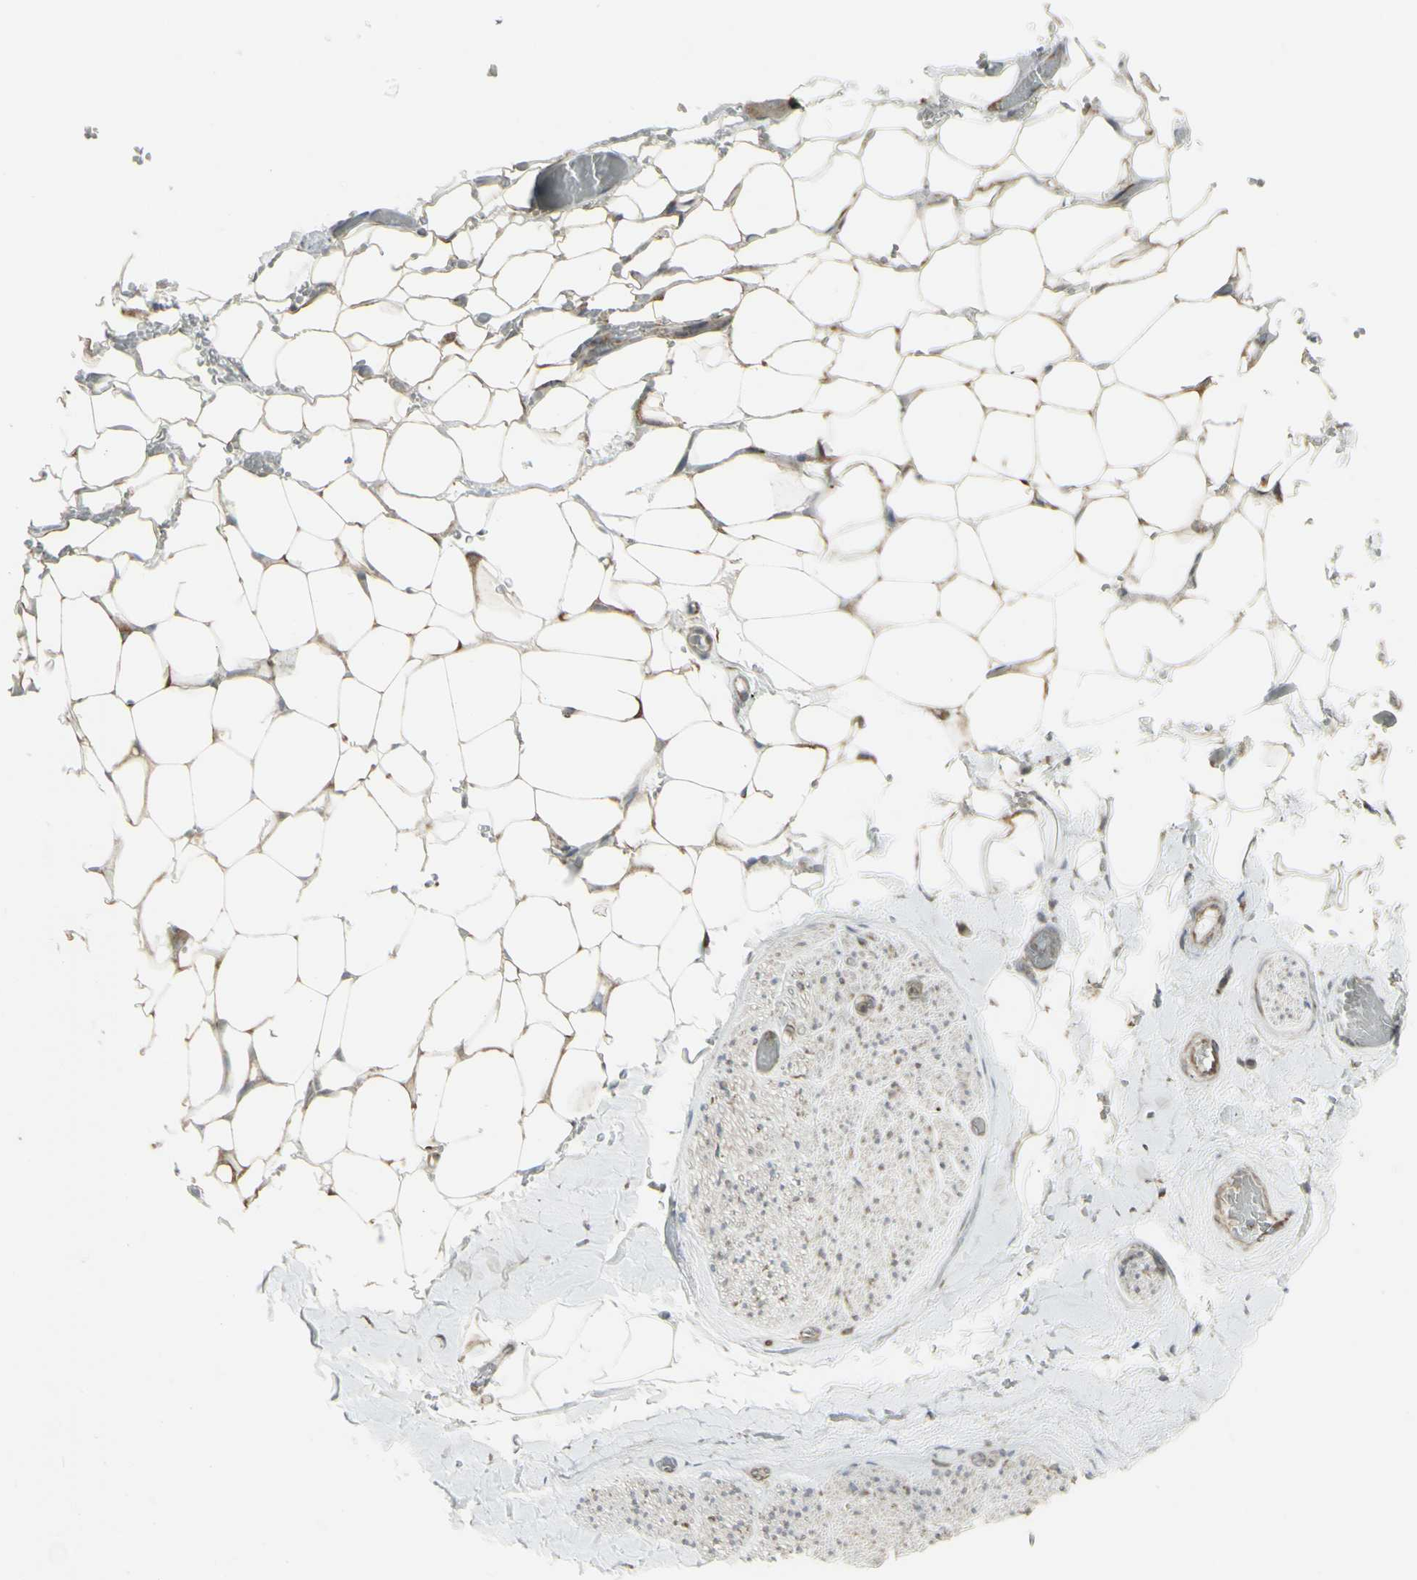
{"staining": {"intensity": "moderate", "quantity": ">75%", "location": "cytoplasmic/membranous"}, "tissue": "adipose tissue", "cell_type": "Adipocytes", "image_type": "normal", "snomed": [{"axis": "morphology", "description": "Normal tissue, NOS"}, {"axis": "topography", "description": "Peripheral nerve tissue"}], "caption": "A brown stain highlights moderate cytoplasmic/membranous expression of a protein in adipocytes of benign adipose tissue. (brown staining indicates protein expression, while blue staining denotes nuclei).", "gene": "FKBP3", "patient": {"sex": "male", "age": 70}}